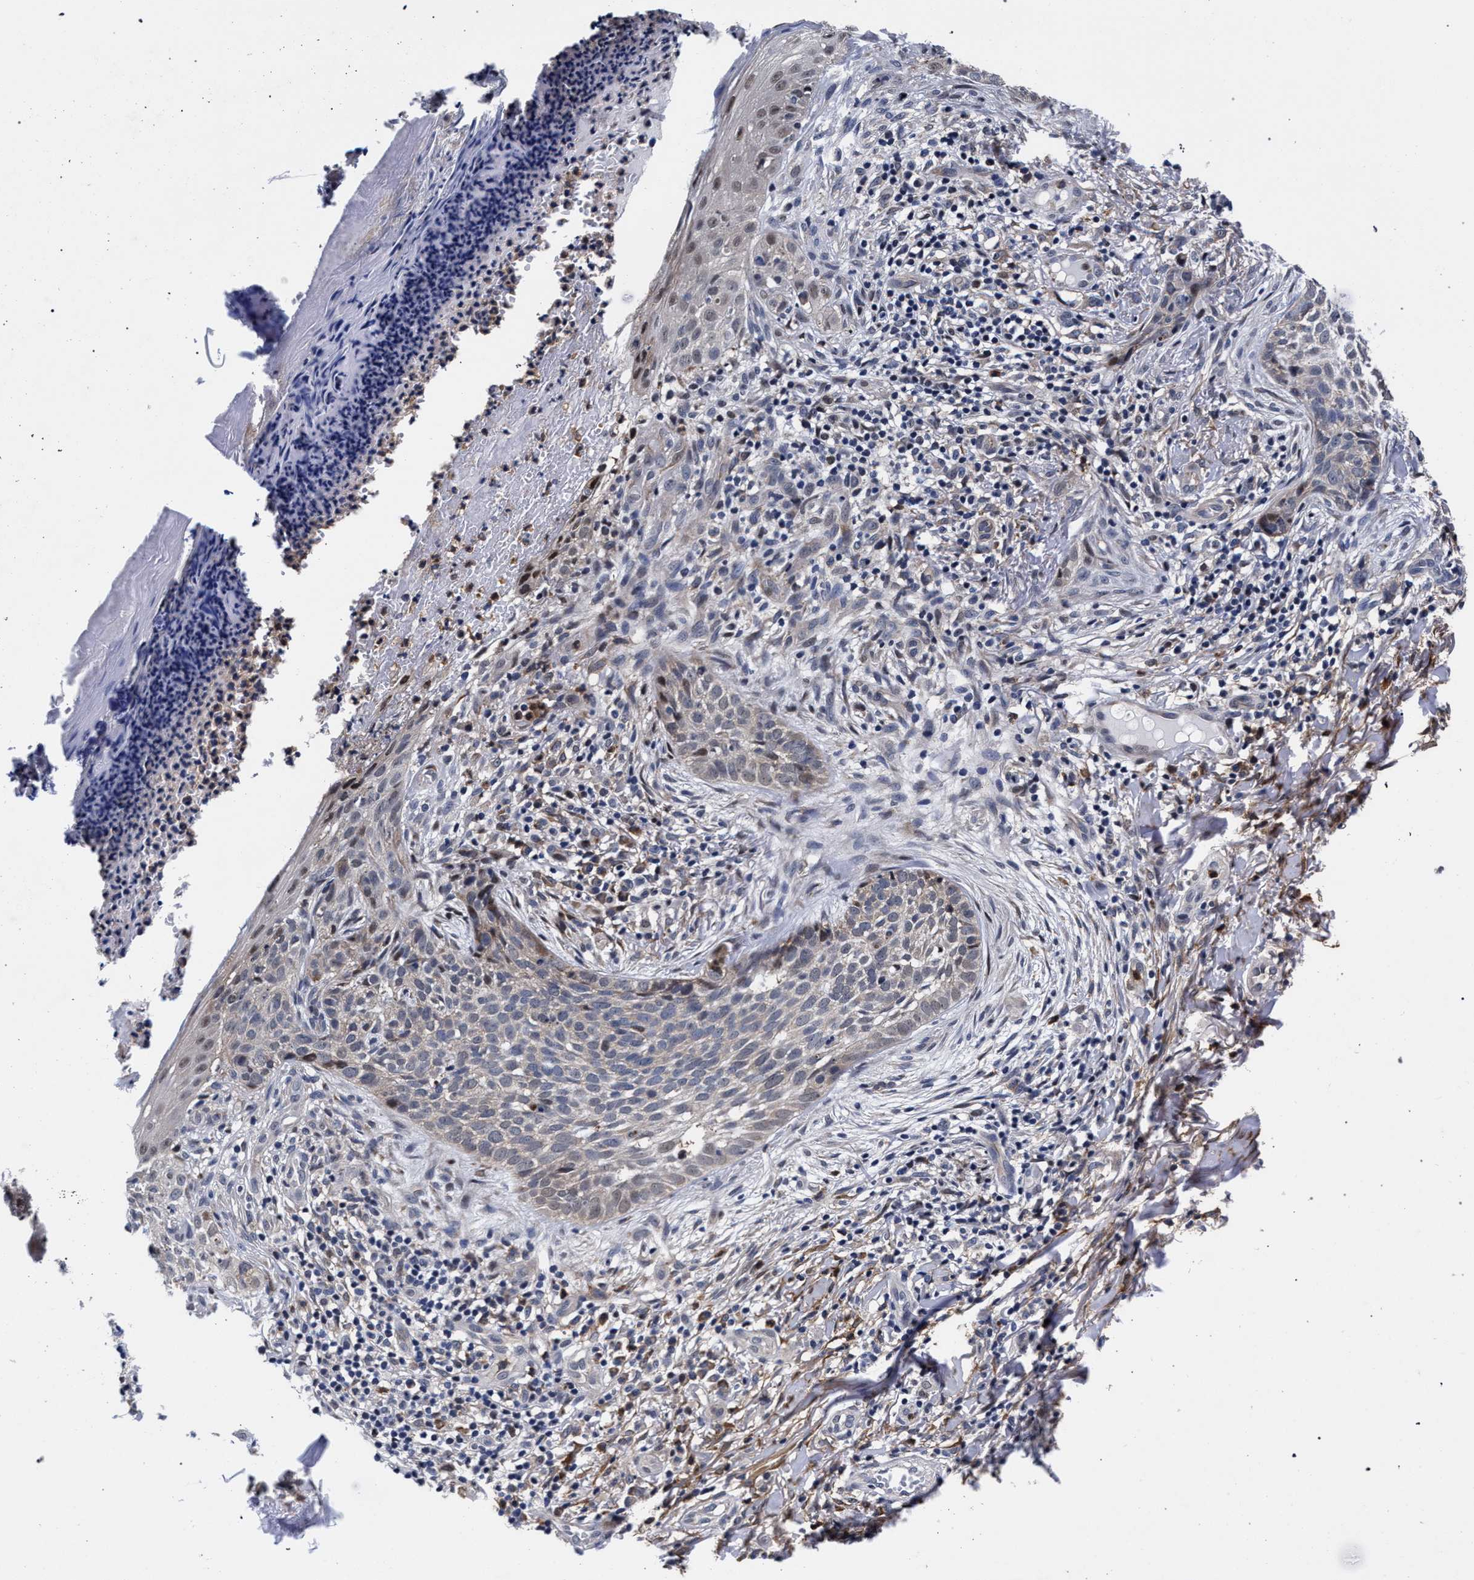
{"staining": {"intensity": "weak", "quantity": "<25%", "location": "cytoplasmic/membranous,nuclear"}, "tissue": "skin cancer", "cell_type": "Tumor cells", "image_type": "cancer", "snomed": [{"axis": "morphology", "description": "Normal tissue, NOS"}, {"axis": "morphology", "description": "Basal cell carcinoma"}, {"axis": "topography", "description": "Skin"}], "caption": "This photomicrograph is of skin cancer (basal cell carcinoma) stained with immunohistochemistry to label a protein in brown with the nuclei are counter-stained blue. There is no positivity in tumor cells. (DAB (3,3'-diaminobenzidine) immunohistochemistry visualized using brightfield microscopy, high magnification).", "gene": "ZNF462", "patient": {"sex": "male", "age": 67}}